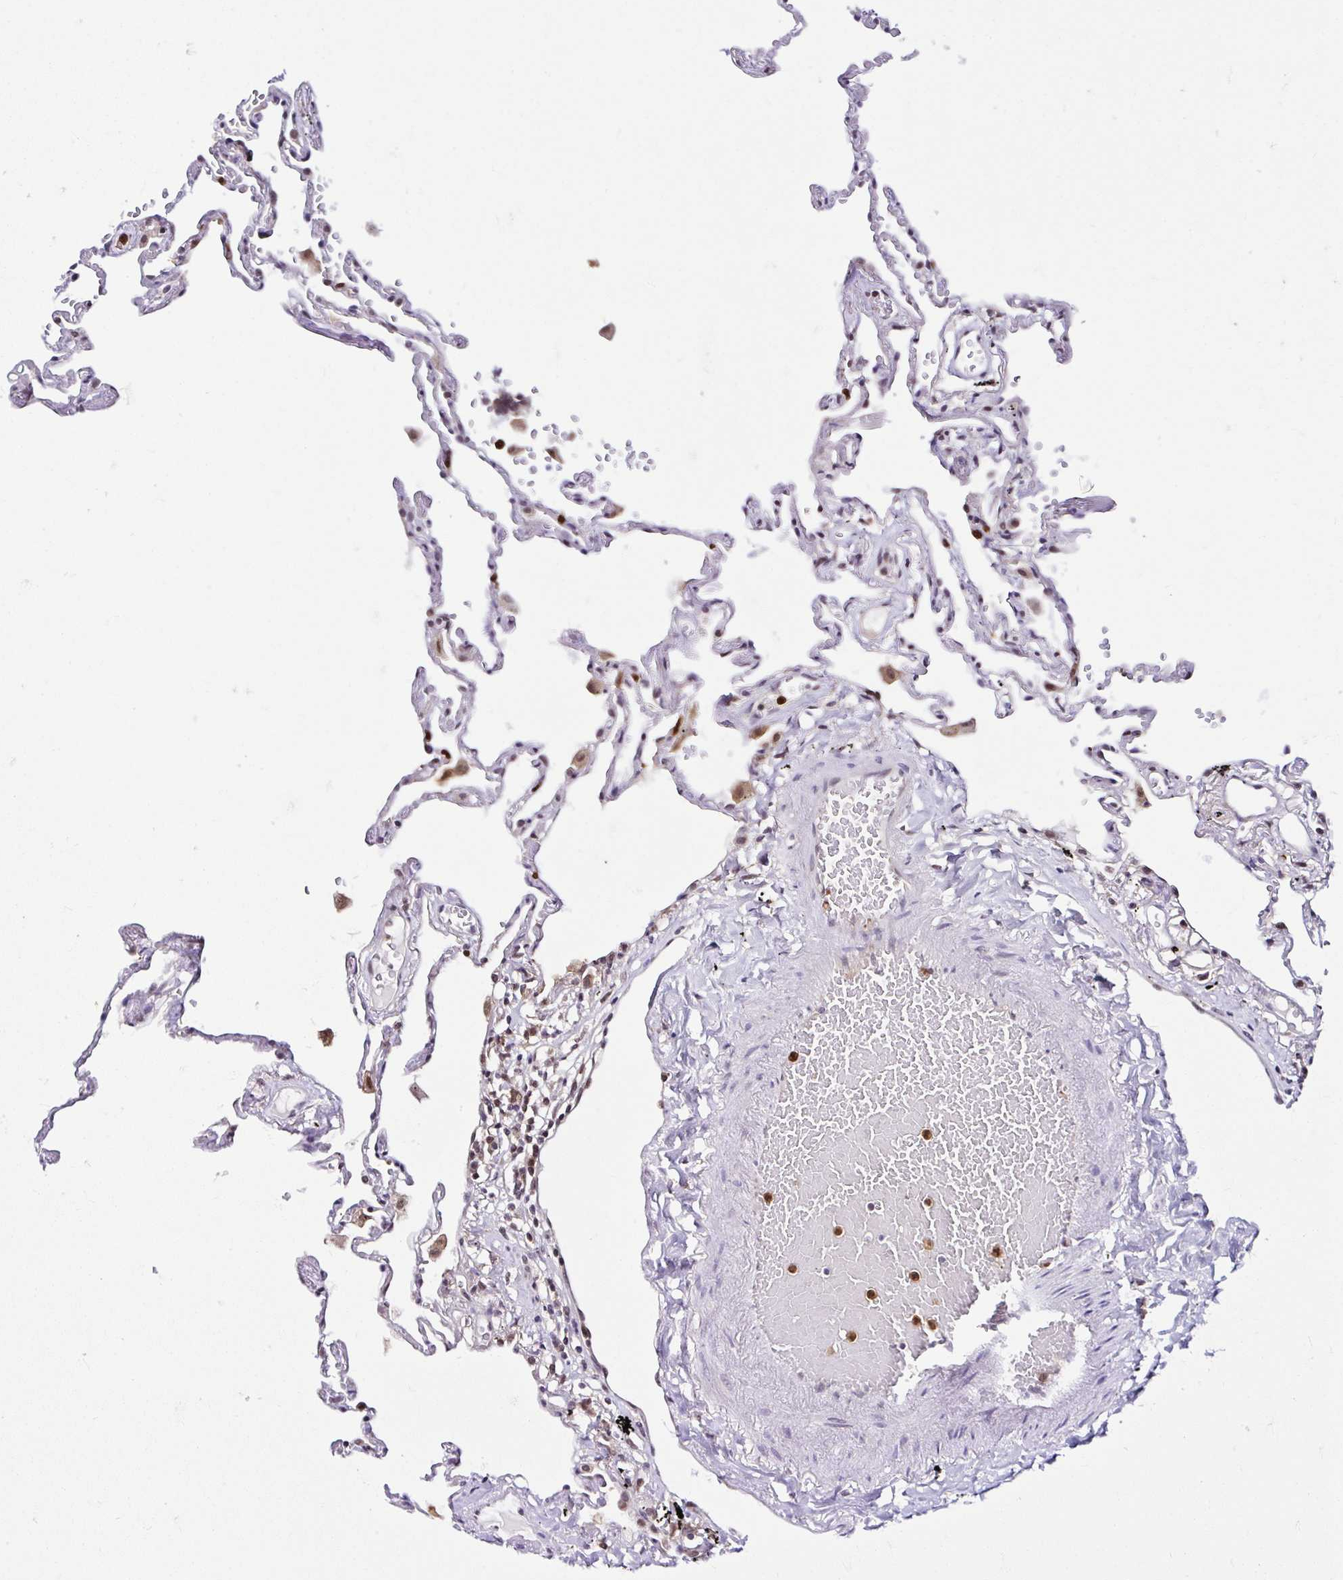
{"staining": {"intensity": "negative", "quantity": "none", "location": "none"}, "tissue": "lung", "cell_type": "Alveolar cells", "image_type": "normal", "snomed": [{"axis": "morphology", "description": "Normal tissue, NOS"}, {"axis": "topography", "description": "Lung"}], "caption": "Immunohistochemical staining of normal lung exhibits no significant staining in alveolar cells. Brightfield microscopy of immunohistochemistry (IHC) stained with DAB (brown) and hematoxylin (blue), captured at high magnification.", "gene": "PIN4", "patient": {"sex": "female", "age": 67}}